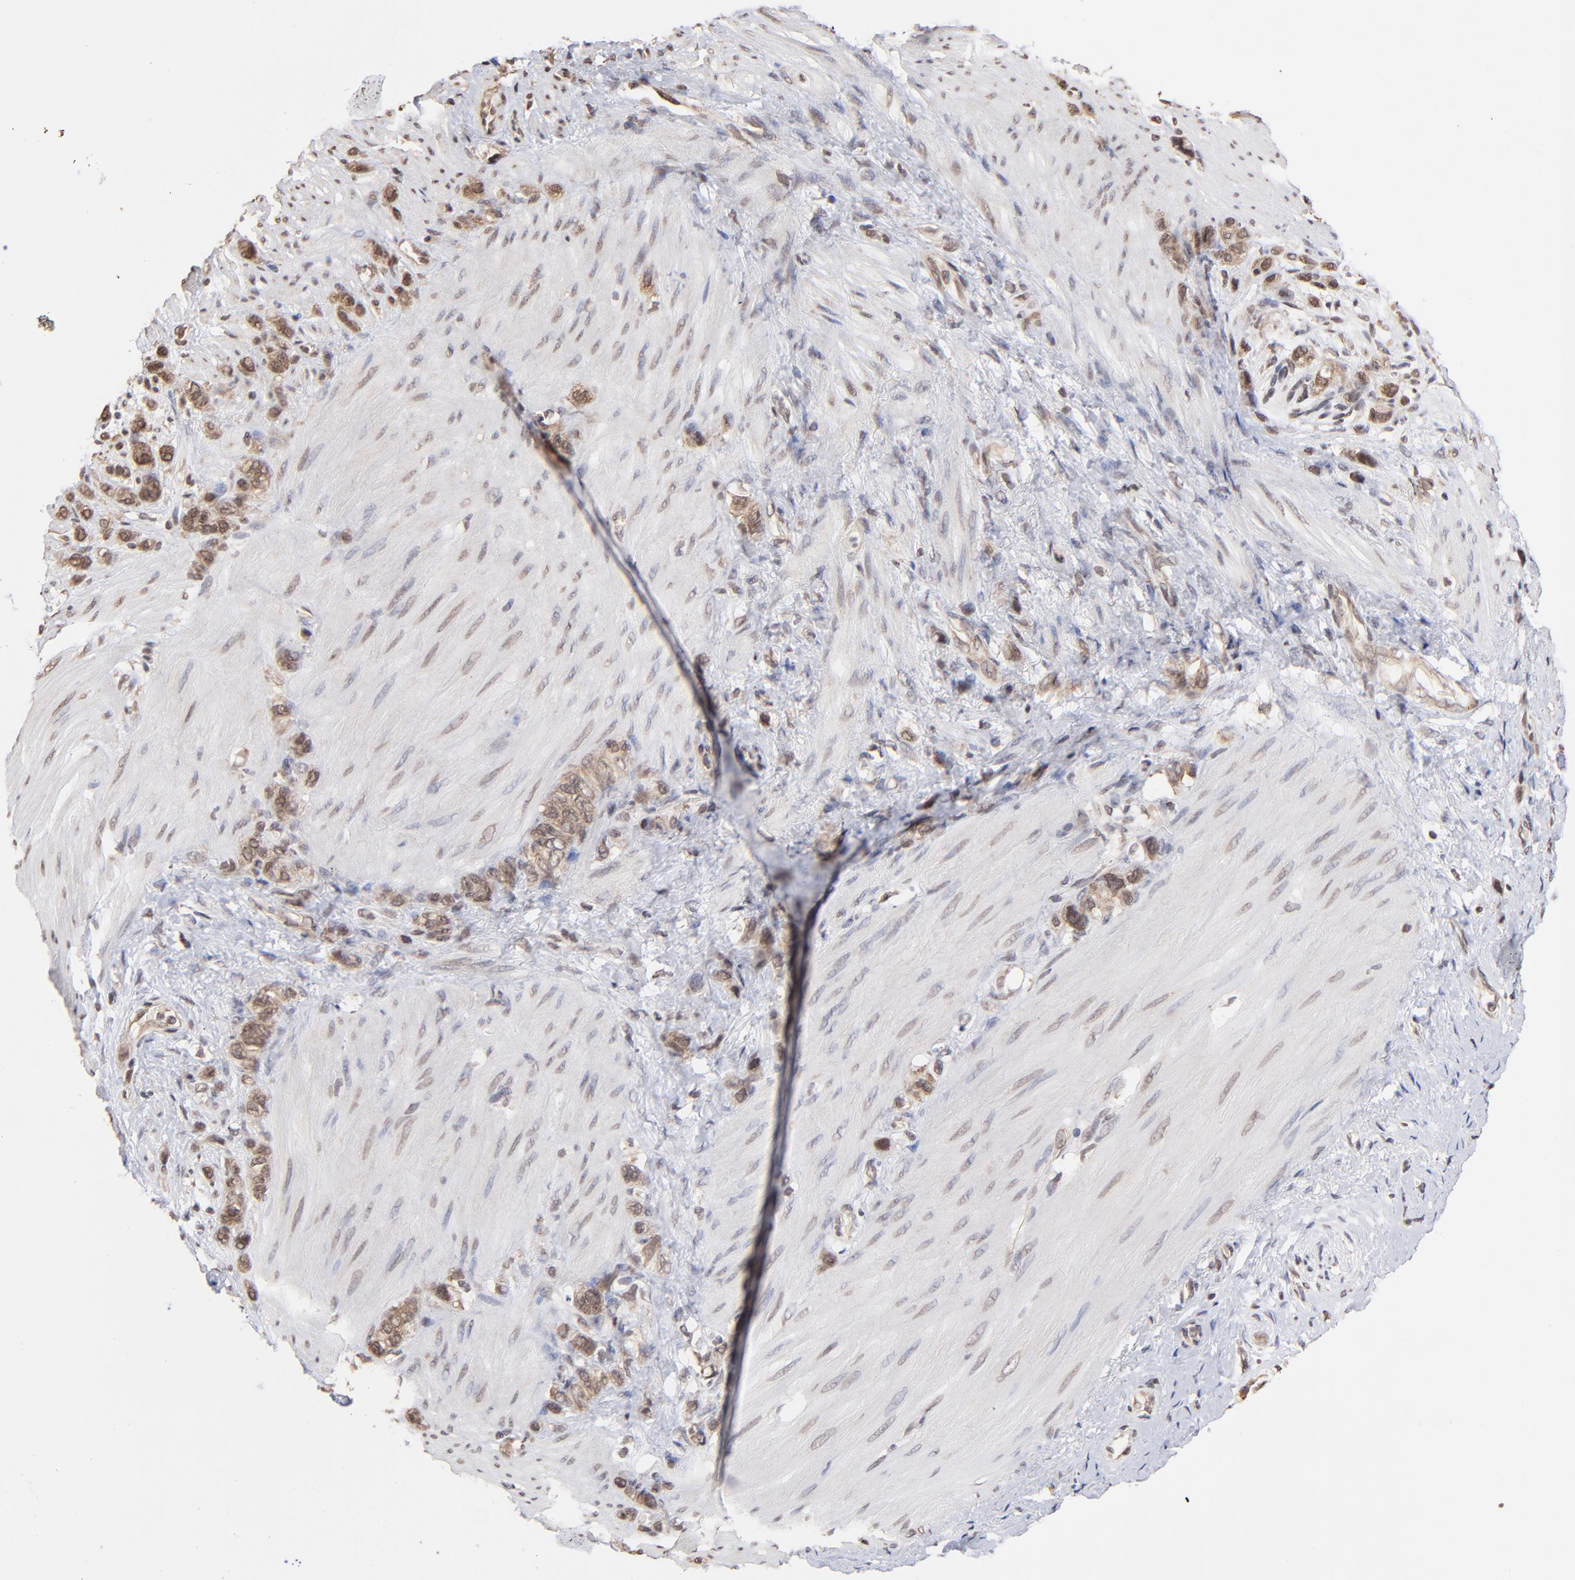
{"staining": {"intensity": "weak", "quantity": ">75%", "location": "nuclear"}, "tissue": "stomach cancer", "cell_type": "Tumor cells", "image_type": "cancer", "snomed": [{"axis": "morphology", "description": "Normal tissue, NOS"}, {"axis": "morphology", "description": "Adenocarcinoma, NOS"}, {"axis": "morphology", "description": "Adenocarcinoma, High grade"}, {"axis": "topography", "description": "Stomach, upper"}, {"axis": "topography", "description": "Stomach"}], "caption": "Stomach cancer (adenocarcinoma (high-grade)) tissue exhibits weak nuclear expression in approximately >75% of tumor cells (DAB IHC, brown staining for protein, blue staining for nuclei).", "gene": "BRPF1", "patient": {"sex": "female", "age": 65}}